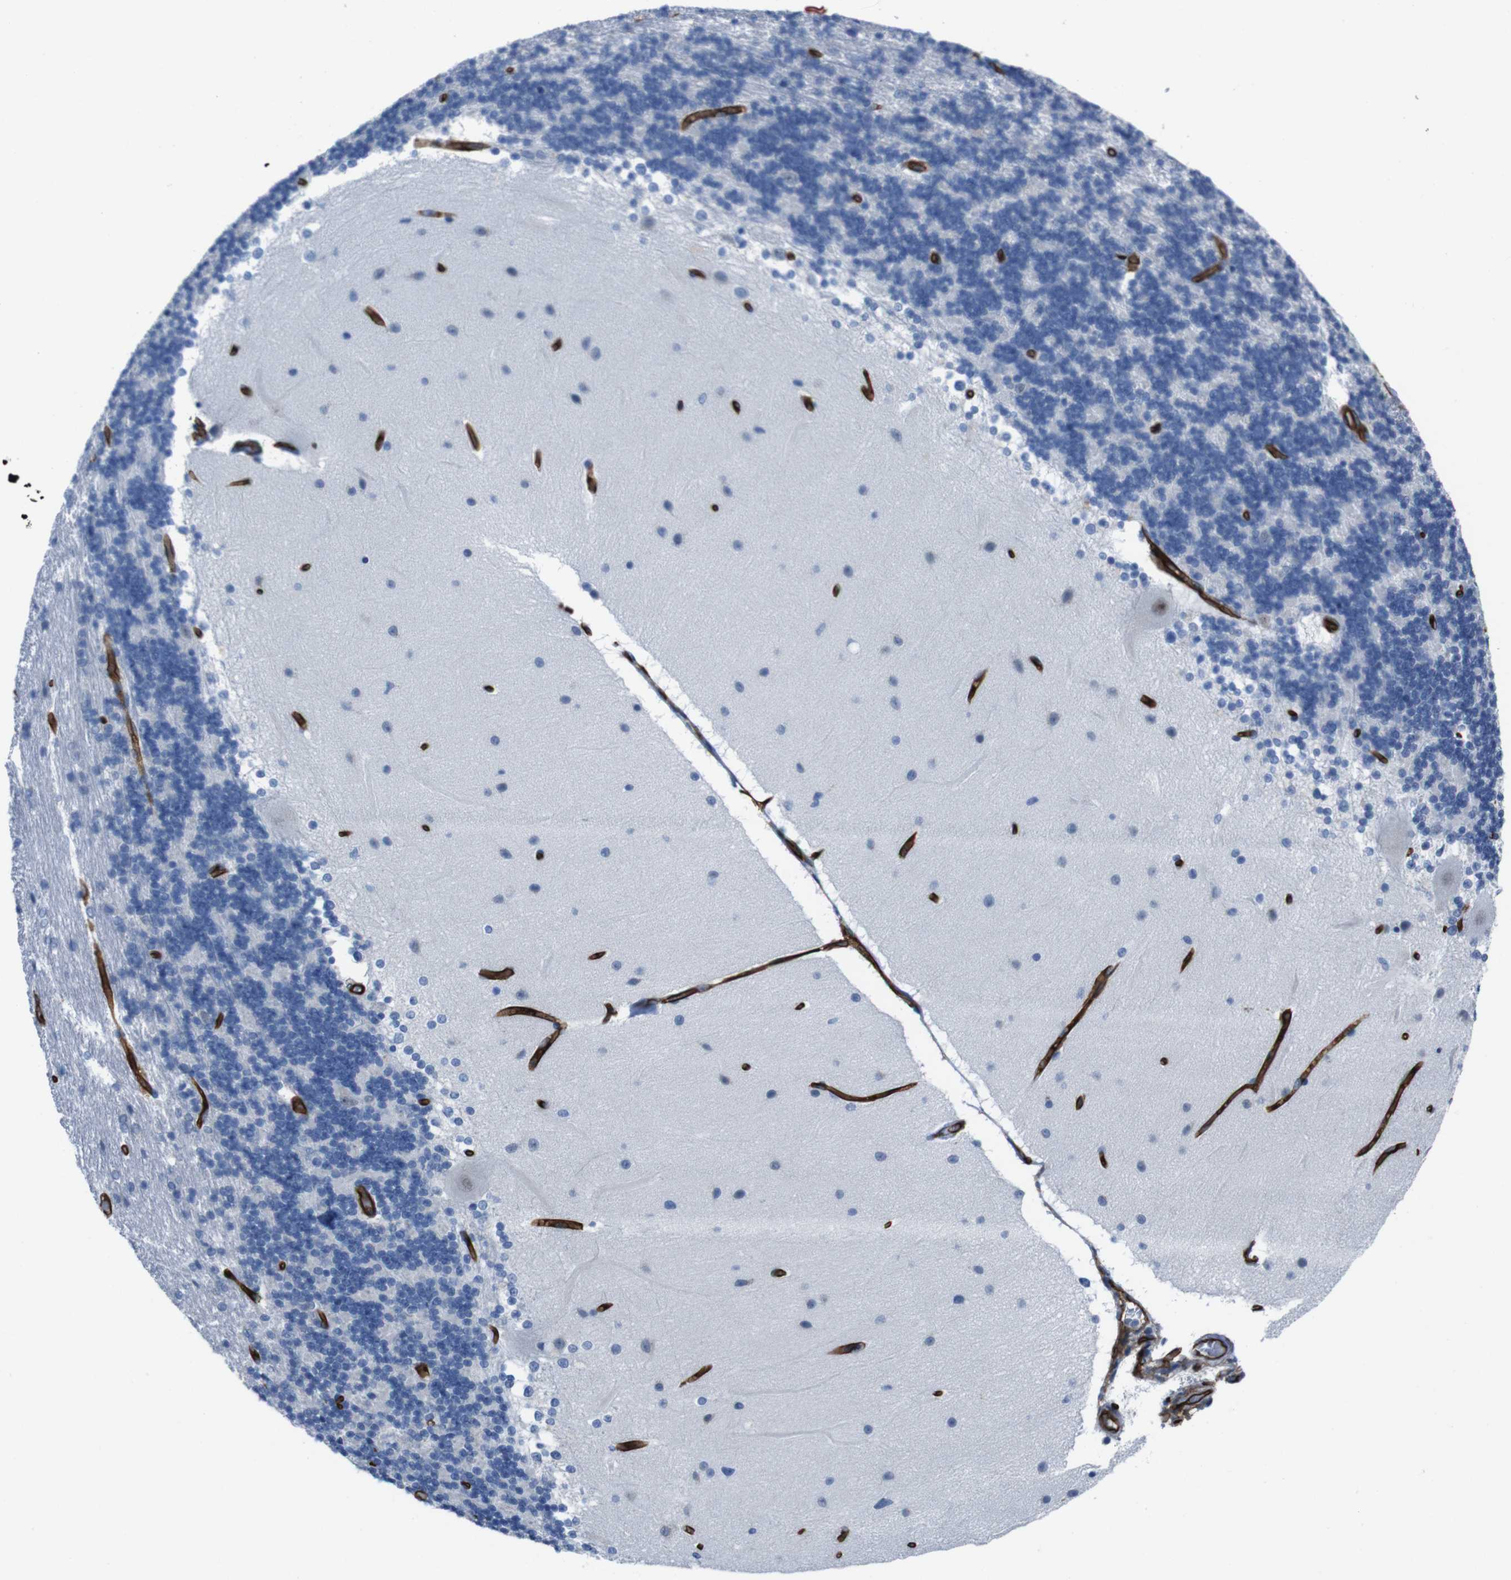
{"staining": {"intensity": "negative", "quantity": "none", "location": "none"}, "tissue": "cerebellum", "cell_type": "Cells in granular layer", "image_type": "normal", "snomed": [{"axis": "morphology", "description": "Normal tissue, NOS"}, {"axis": "topography", "description": "Cerebellum"}], "caption": "Unremarkable cerebellum was stained to show a protein in brown. There is no significant staining in cells in granular layer. (IHC, brightfield microscopy, high magnification).", "gene": "HSPA12B", "patient": {"sex": "female", "age": 54}}